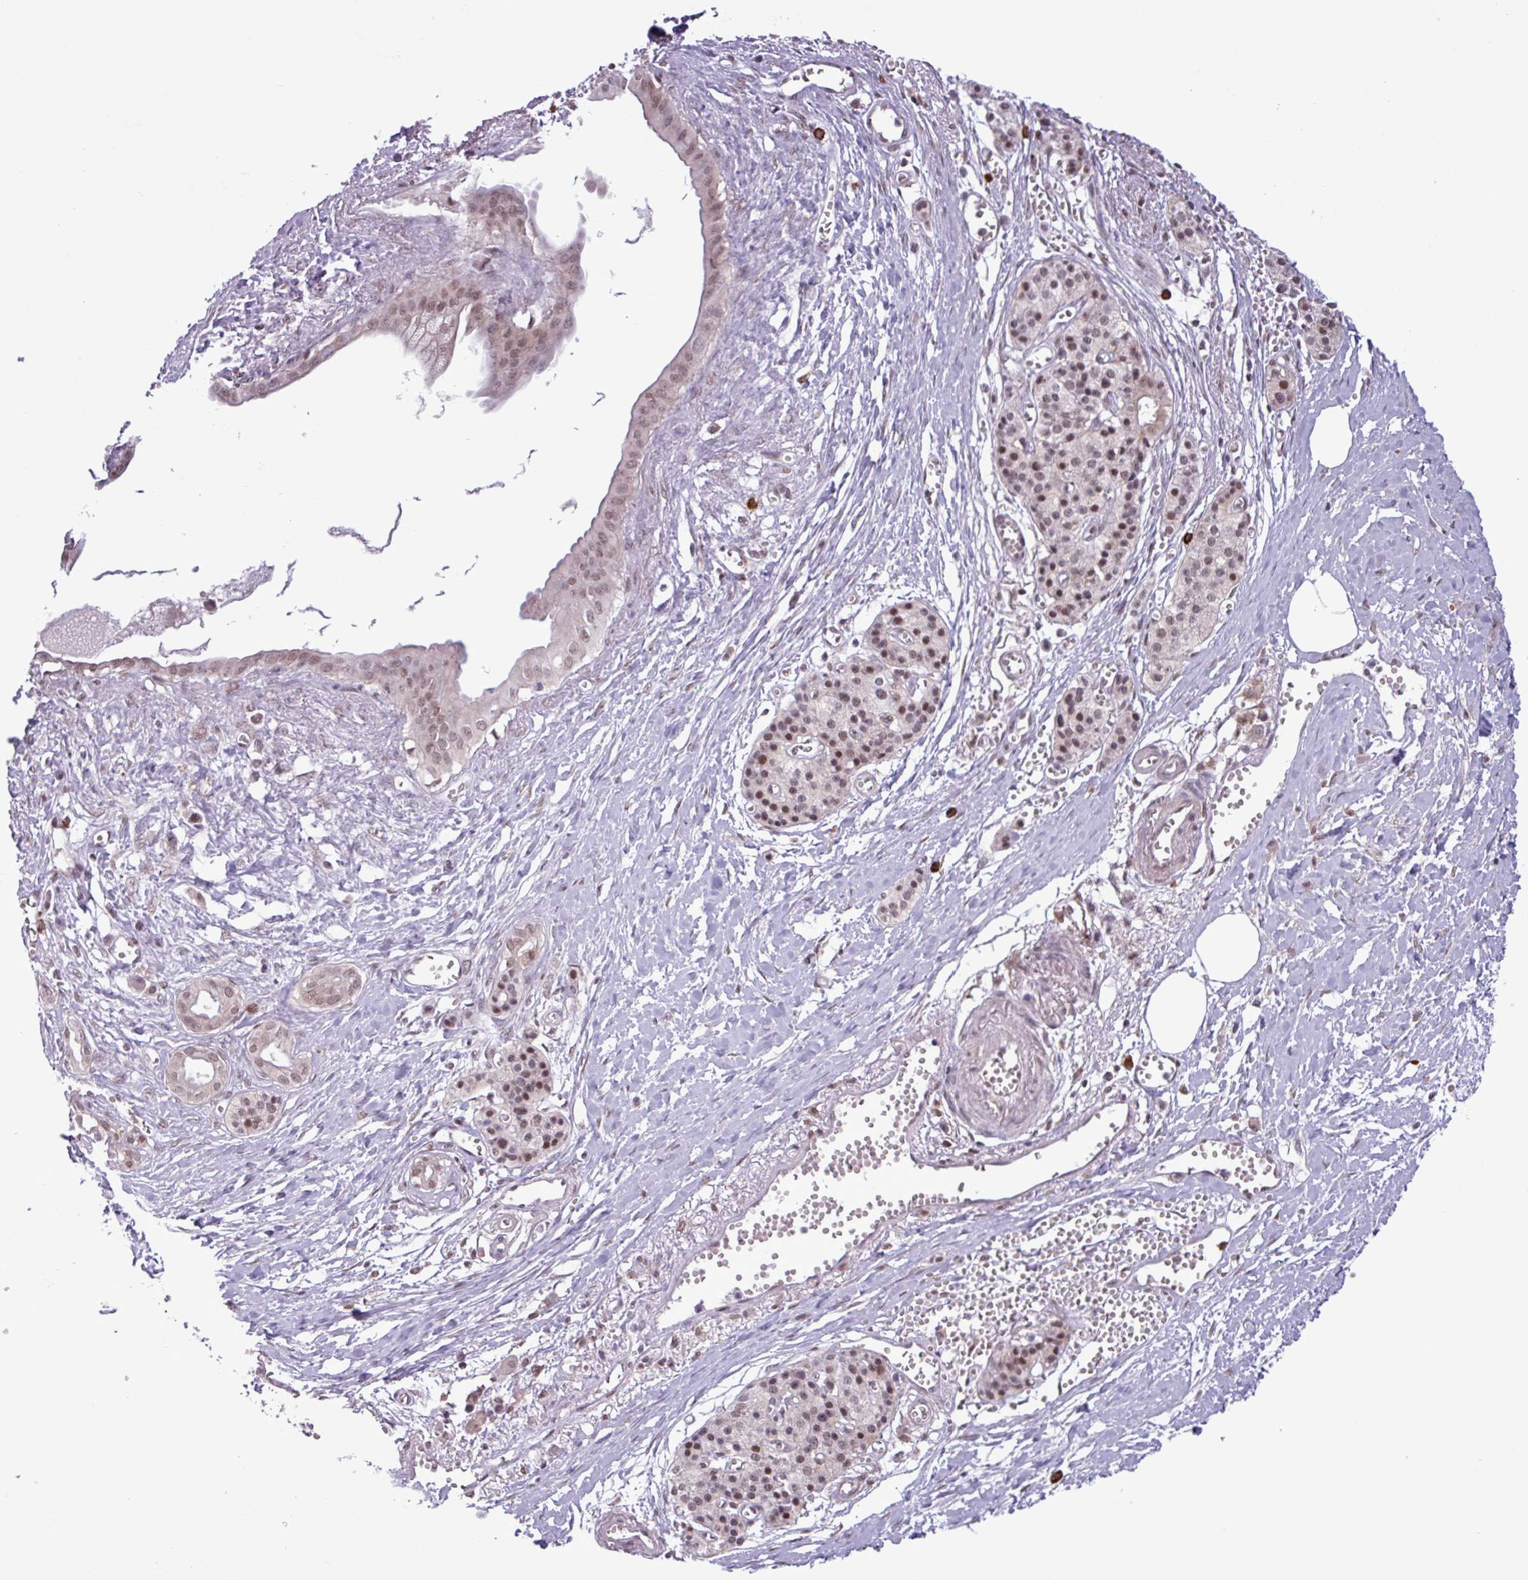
{"staining": {"intensity": "moderate", "quantity": ">75%", "location": "nuclear"}, "tissue": "pancreatic cancer", "cell_type": "Tumor cells", "image_type": "cancer", "snomed": [{"axis": "morphology", "description": "Adenocarcinoma, NOS"}, {"axis": "topography", "description": "Pancreas"}], "caption": "High-magnification brightfield microscopy of pancreatic adenocarcinoma stained with DAB (brown) and counterstained with hematoxylin (blue). tumor cells exhibit moderate nuclear staining is appreciated in approximately>75% of cells. (DAB (3,3'-diaminobenzidine) = brown stain, brightfield microscopy at high magnification).", "gene": "NOTCH2", "patient": {"sex": "male", "age": 71}}